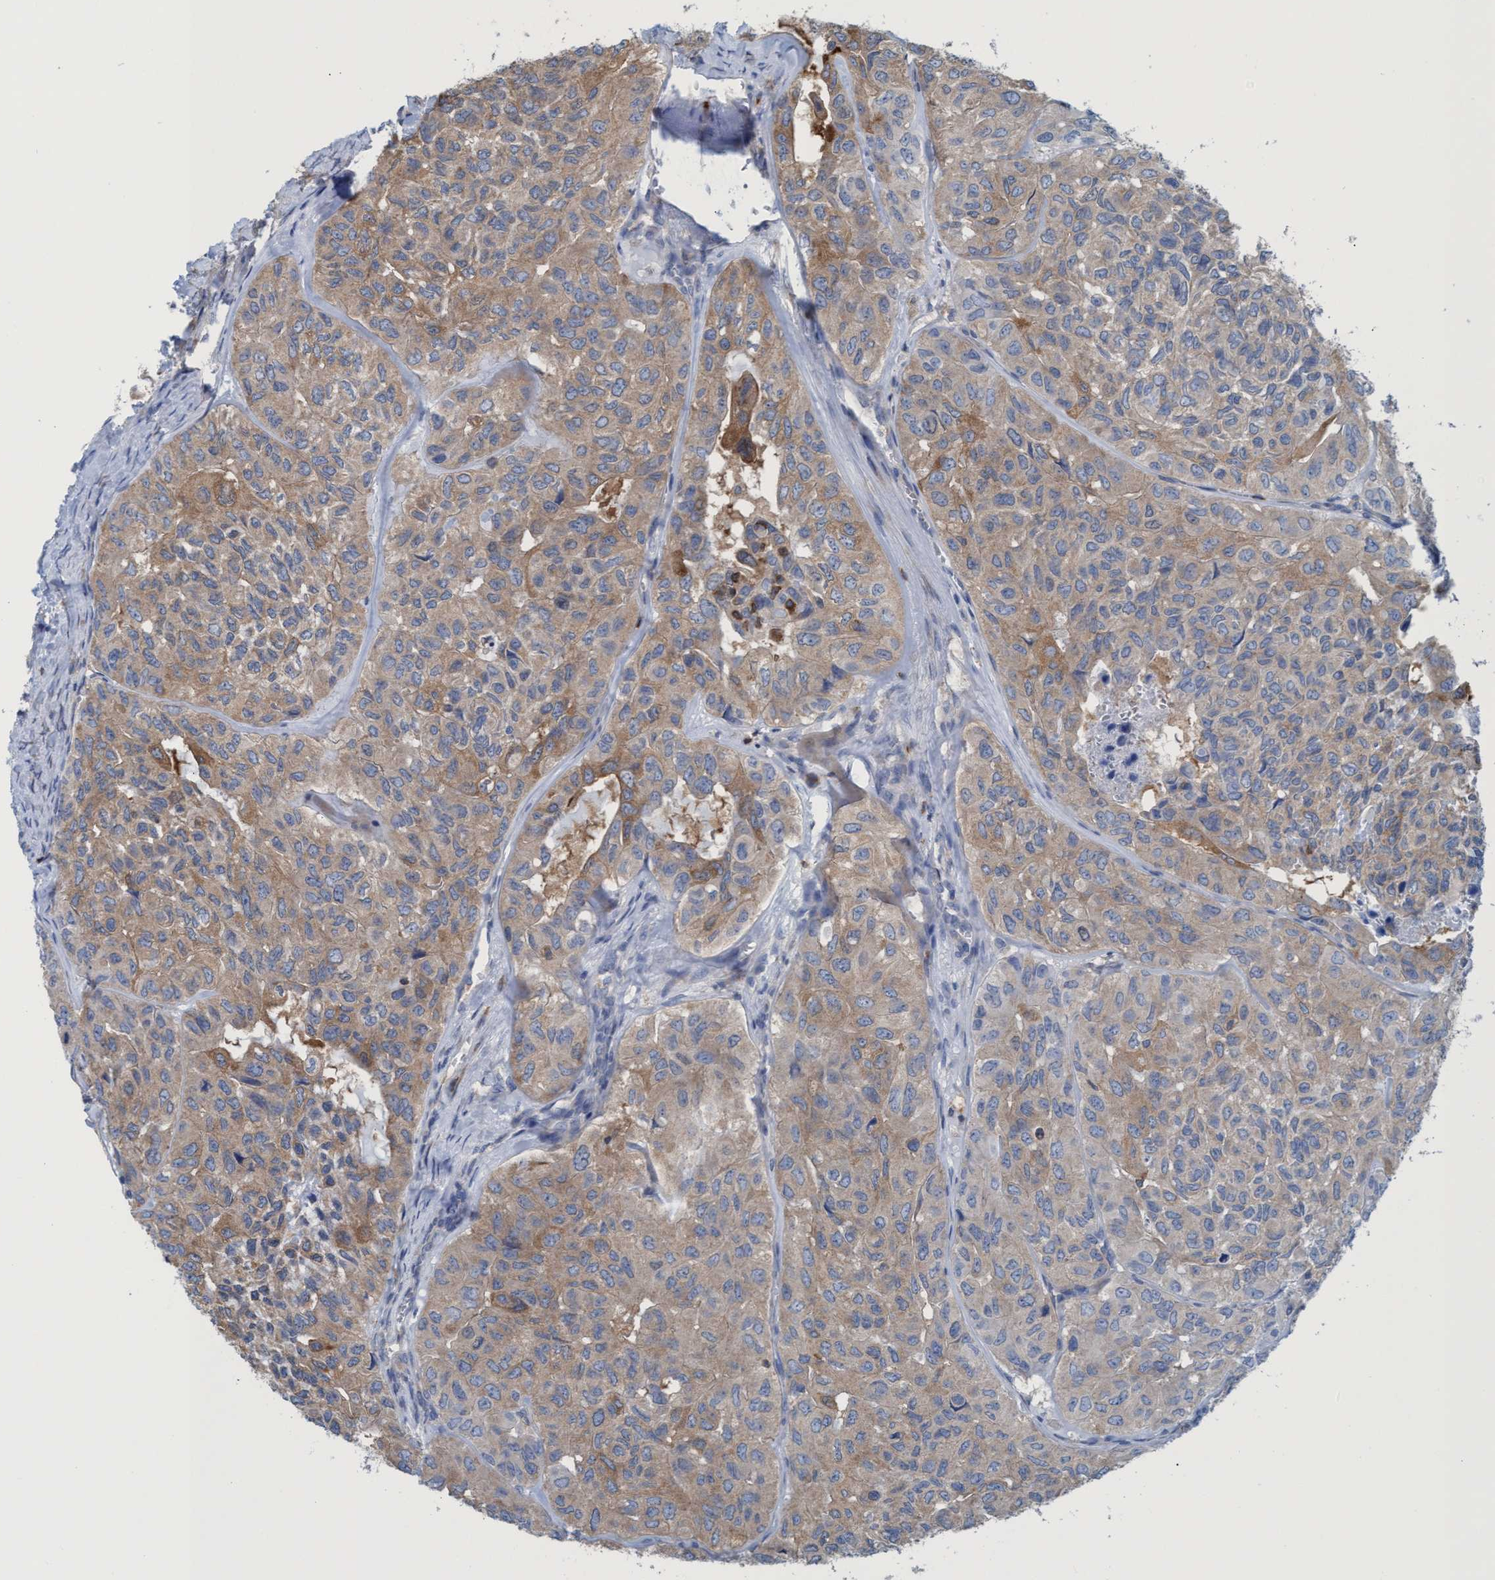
{"staining": {"intensity": "moderate", "quantity": ">75%", "location": "cytoplasmic/membranous"}, "tissue": "head and neck cancer", "cell_type": "Tumor cells", "image_type": "cancer", "snomed": [{"axis": "morphology", "description": "Adenocarcinoma, NOS"}, {"axis": "topography", "description": "Salivary gland, NOS"}, {"axis": "topography", "description": "Head-Neck"}], "caption": "Immunohistochemistry (IHC) micrograph of human head and neck adenocarcinoma stained for a protein (brown), which exhibits medium levels of moderate cytoplasmic/membranous expression in about >75% of tumor cells.", "gene": "EZR", "patient": {"sex": "female", "age": 76}}